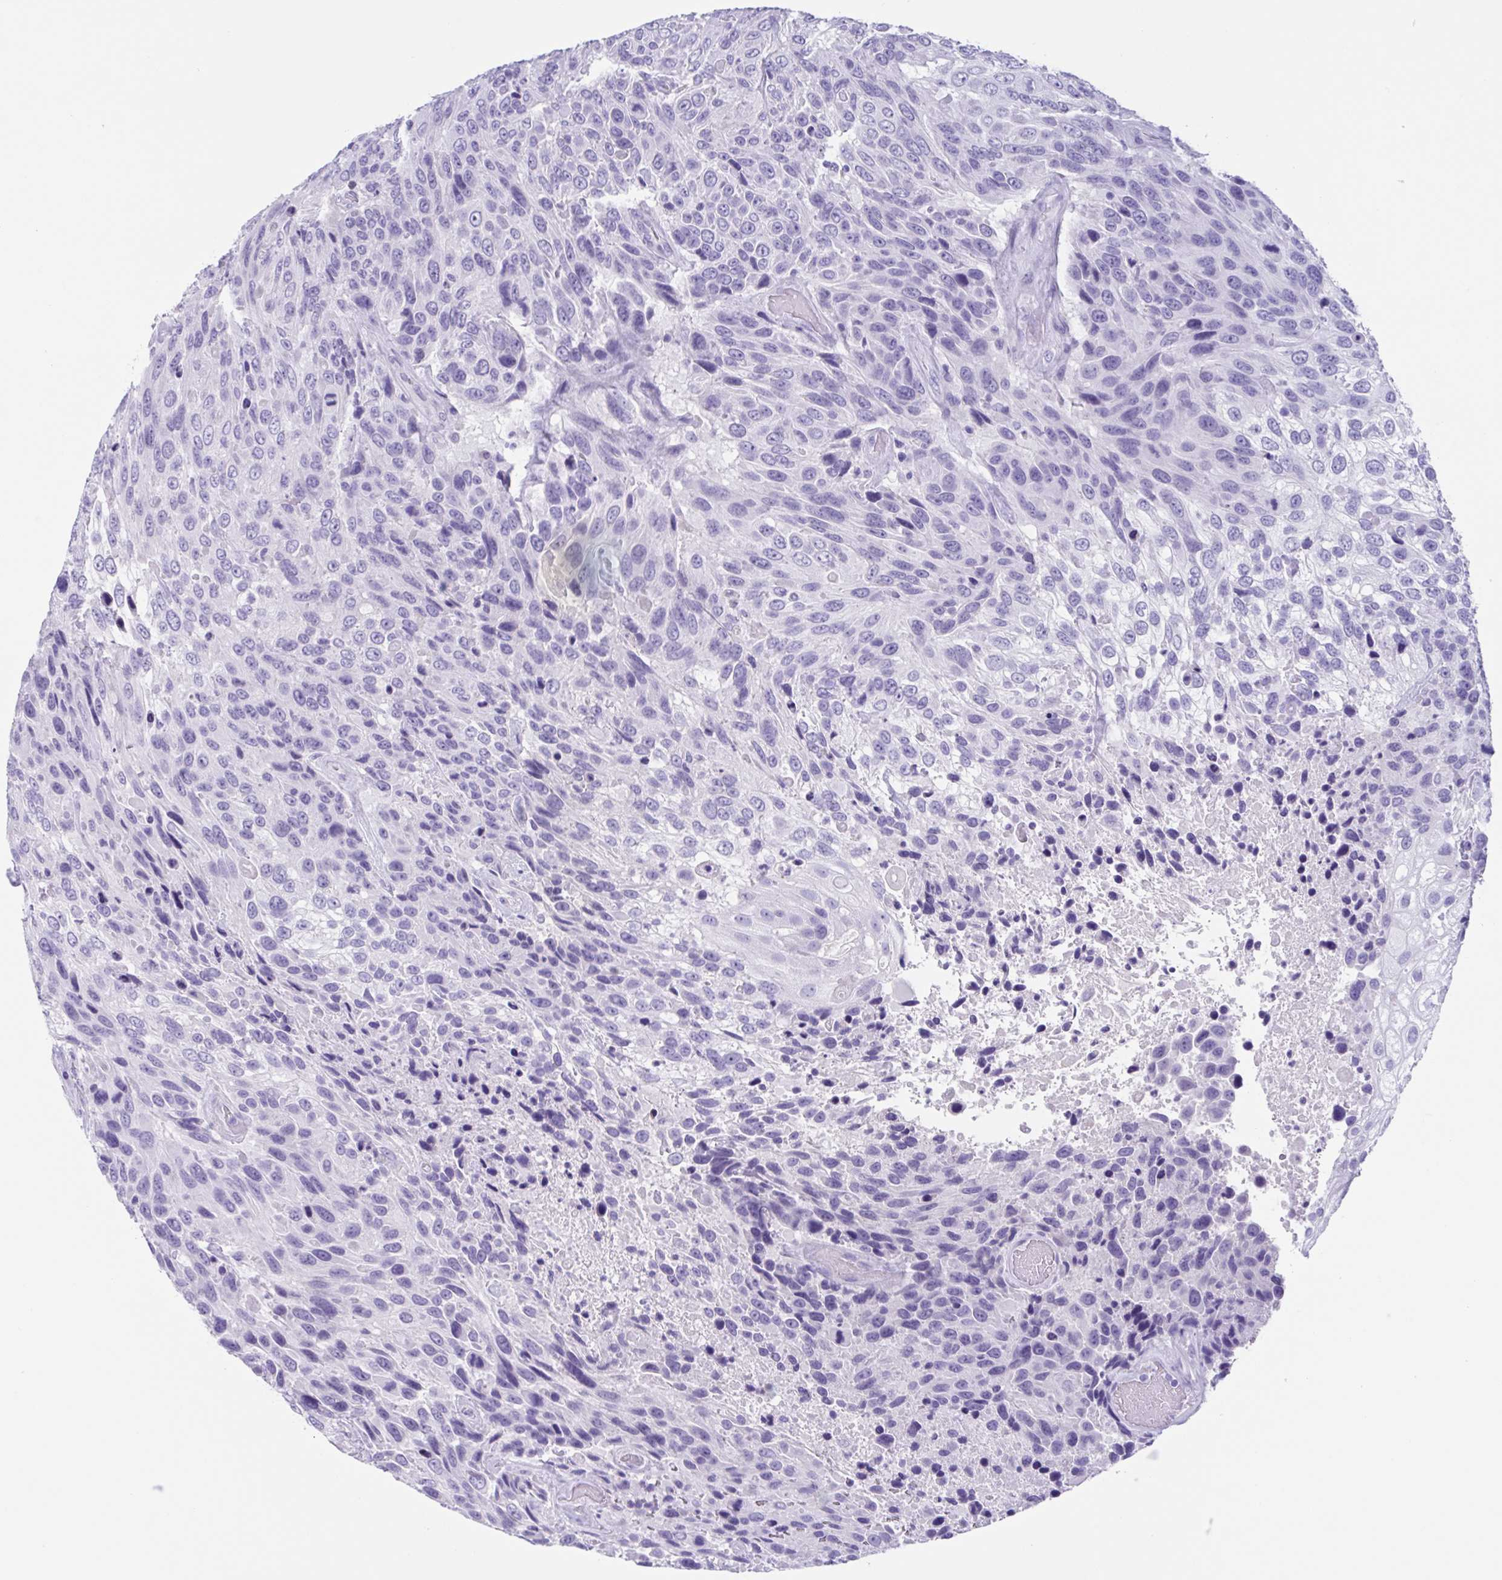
{"staining": {"intensity": "negative", "quantity": "none", "location": "none"}, "tissue": "urothelial cancer", "cell_type": "Tumor cells", "image_type": "cancer", "snomed": [{"axis": "morphology", "description": "Urothelial carcinoma, High grade"}, {"axis": "topography", "description": "Urinary bladder"}], "caption": "DAB immunohistochemical staining of urothelial cancer displays no significant expression in tumor cells. The staining was performed using DAB (3,3'-diaminobenzidine) to visualize the protein expression in brown, while the nuclei were stained in blue with hematoxylin (Magnification: 20x).", "gene": "USP35", "patient": {"sex": "female", "age": 70}}